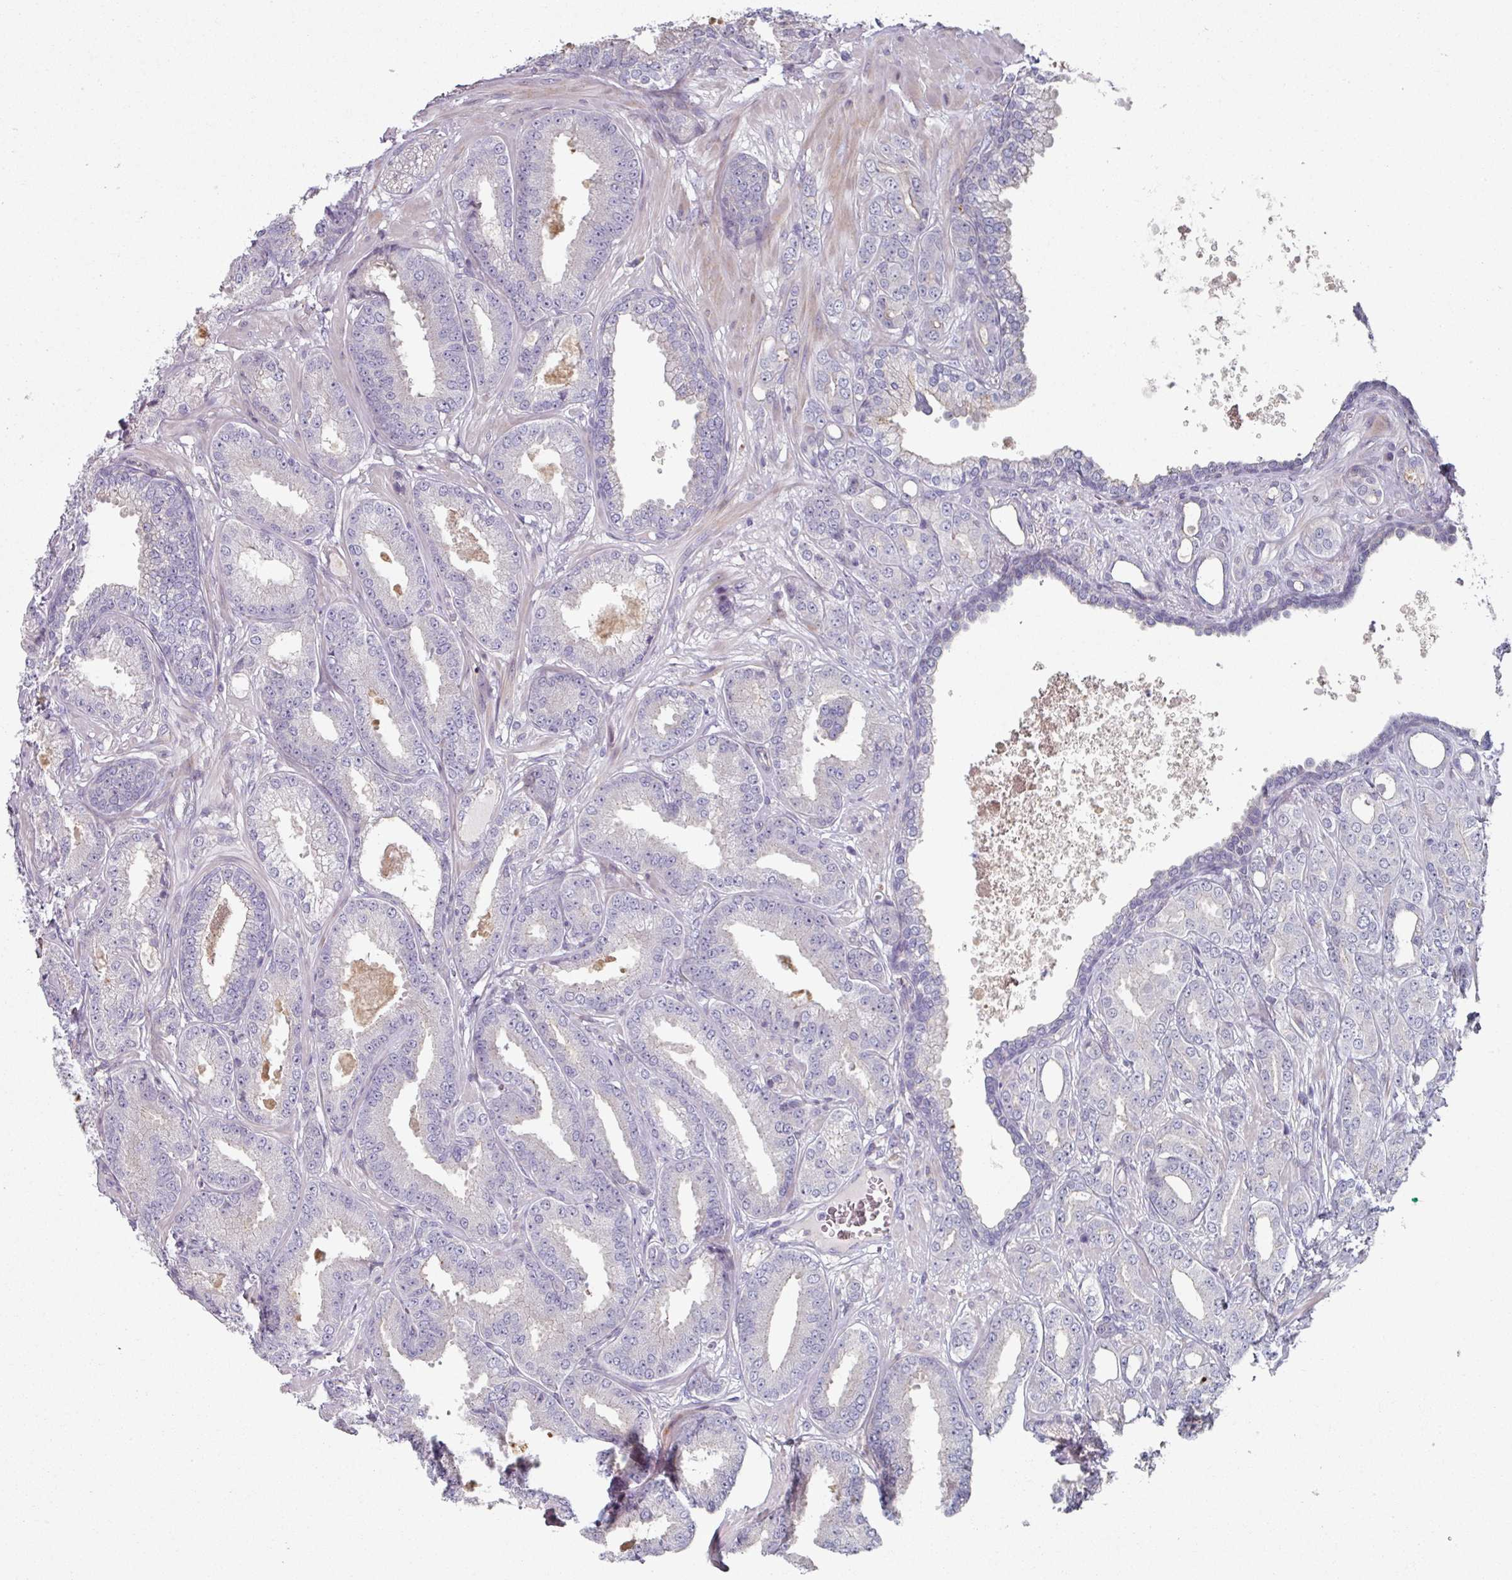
{"staining": {"intensity": "negative", "quantity": "none", "location": "none"}, "tissue": "prostate cancer", "cell_type": "Tumor cells", "image_type": "cancer", "snomed": [{"axis": "morphology", "description": "Adenocarcinoma, High grade"}, {"axis": "topography", "description": "Prostate"}], "caption": "The IHC histopathology image has no significant staining in tumor cells of adenocarcinoma (high-grade) (prostate) tissue.", "gene": "WSB2", "patient": {"sex": "male", "age": 71}}